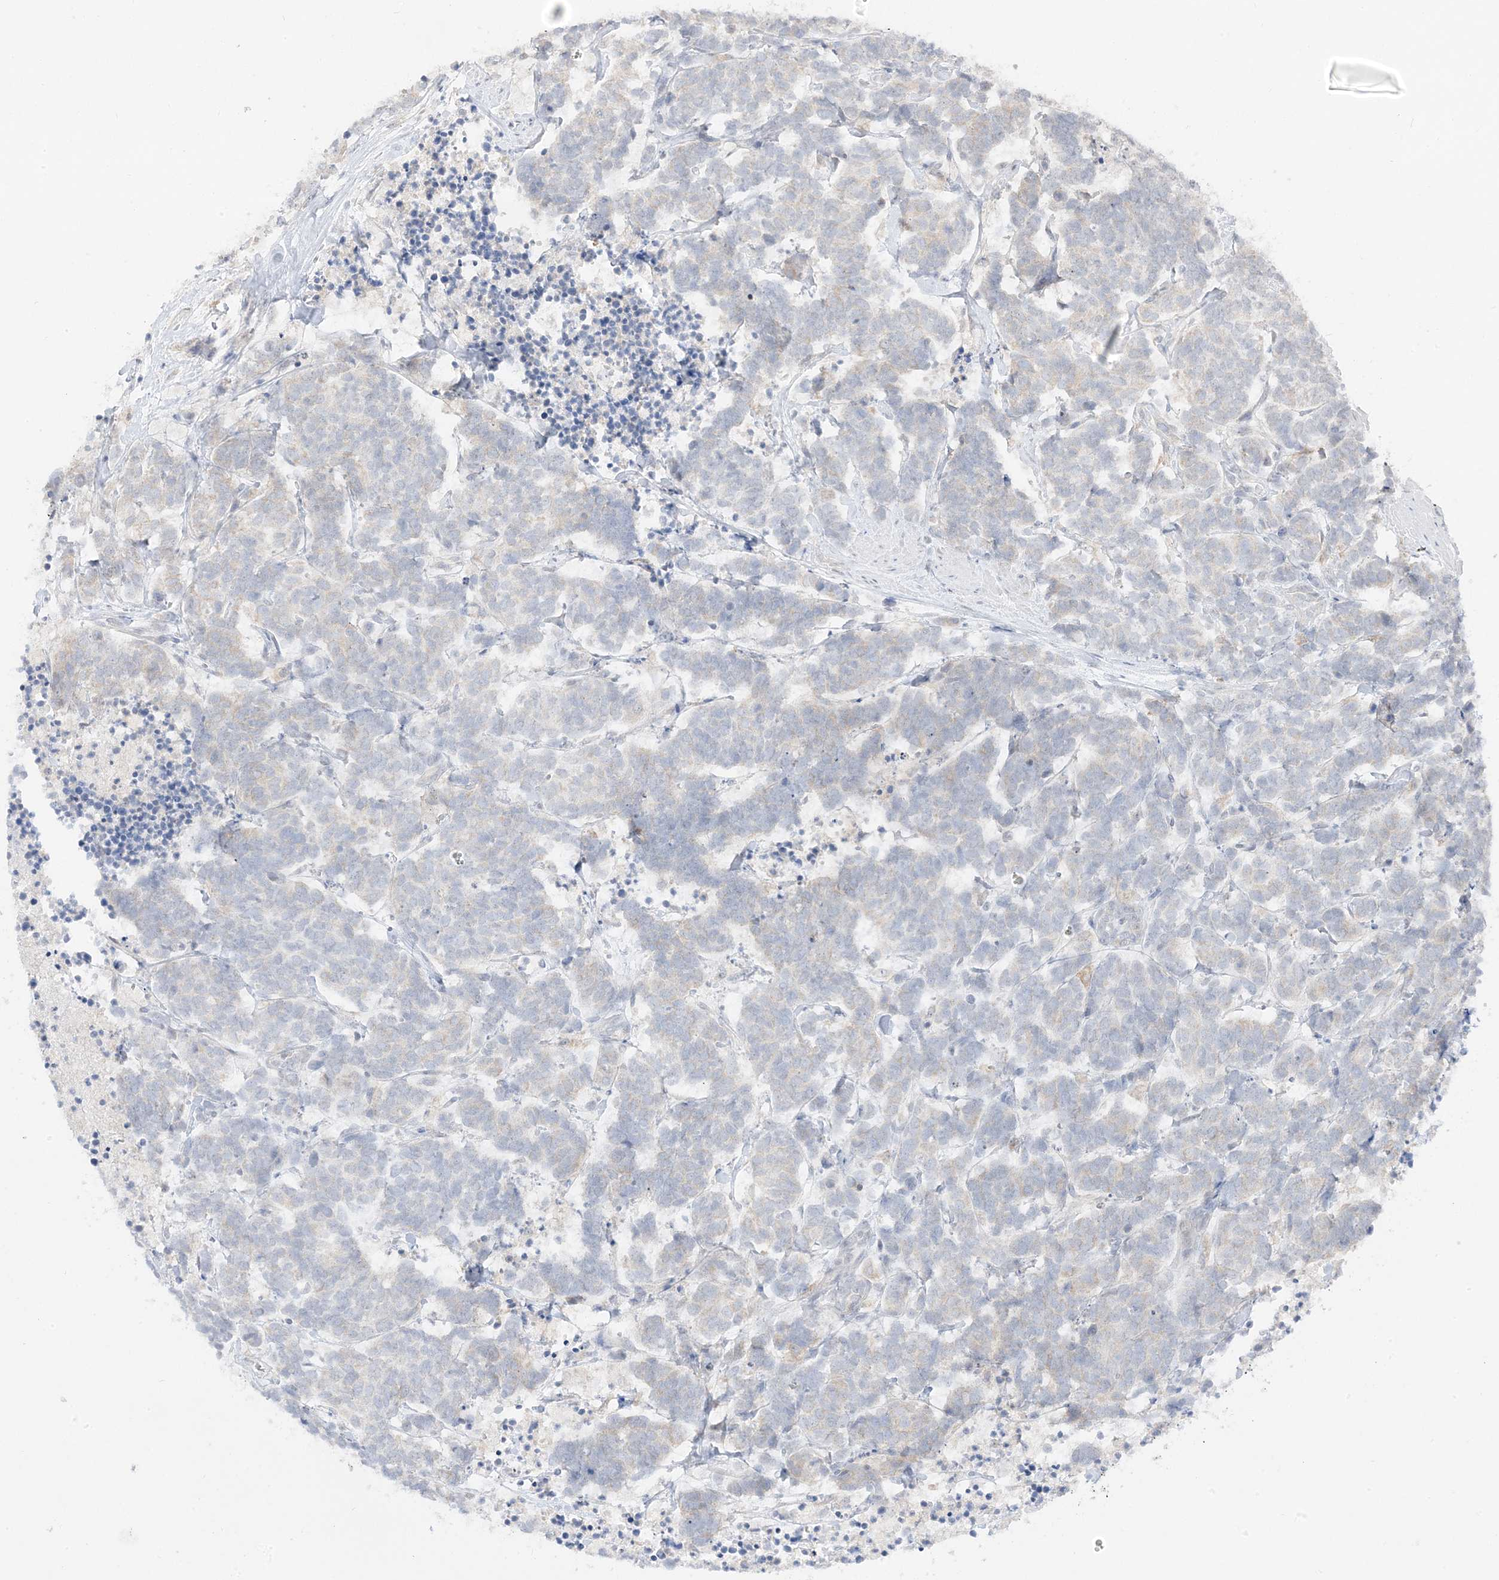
{"staining": {"intensity": "negative", "quantity": "none", "location": "none"}, "tissue": "carcinoid", "cell_type": "Tumor cells", "image_type": "cancer", "snomed": [{"axis": "morphology", "description": "Carcinoma, NOS"}, {"axis": "morphology", "description": "Carcinoid, malignant, NOS"}, {"axis": "topography", "description": "Urinary bladder"}], "caption": "Tumor cells show no significant protein expression in malignant carcinoid. (DAB (3,3'-diaminobenzidine) immunohistochemistry with hematoxylin counter stain).", "gene": "C2CD2", "patient": {"sex": "male", "age": 57}}